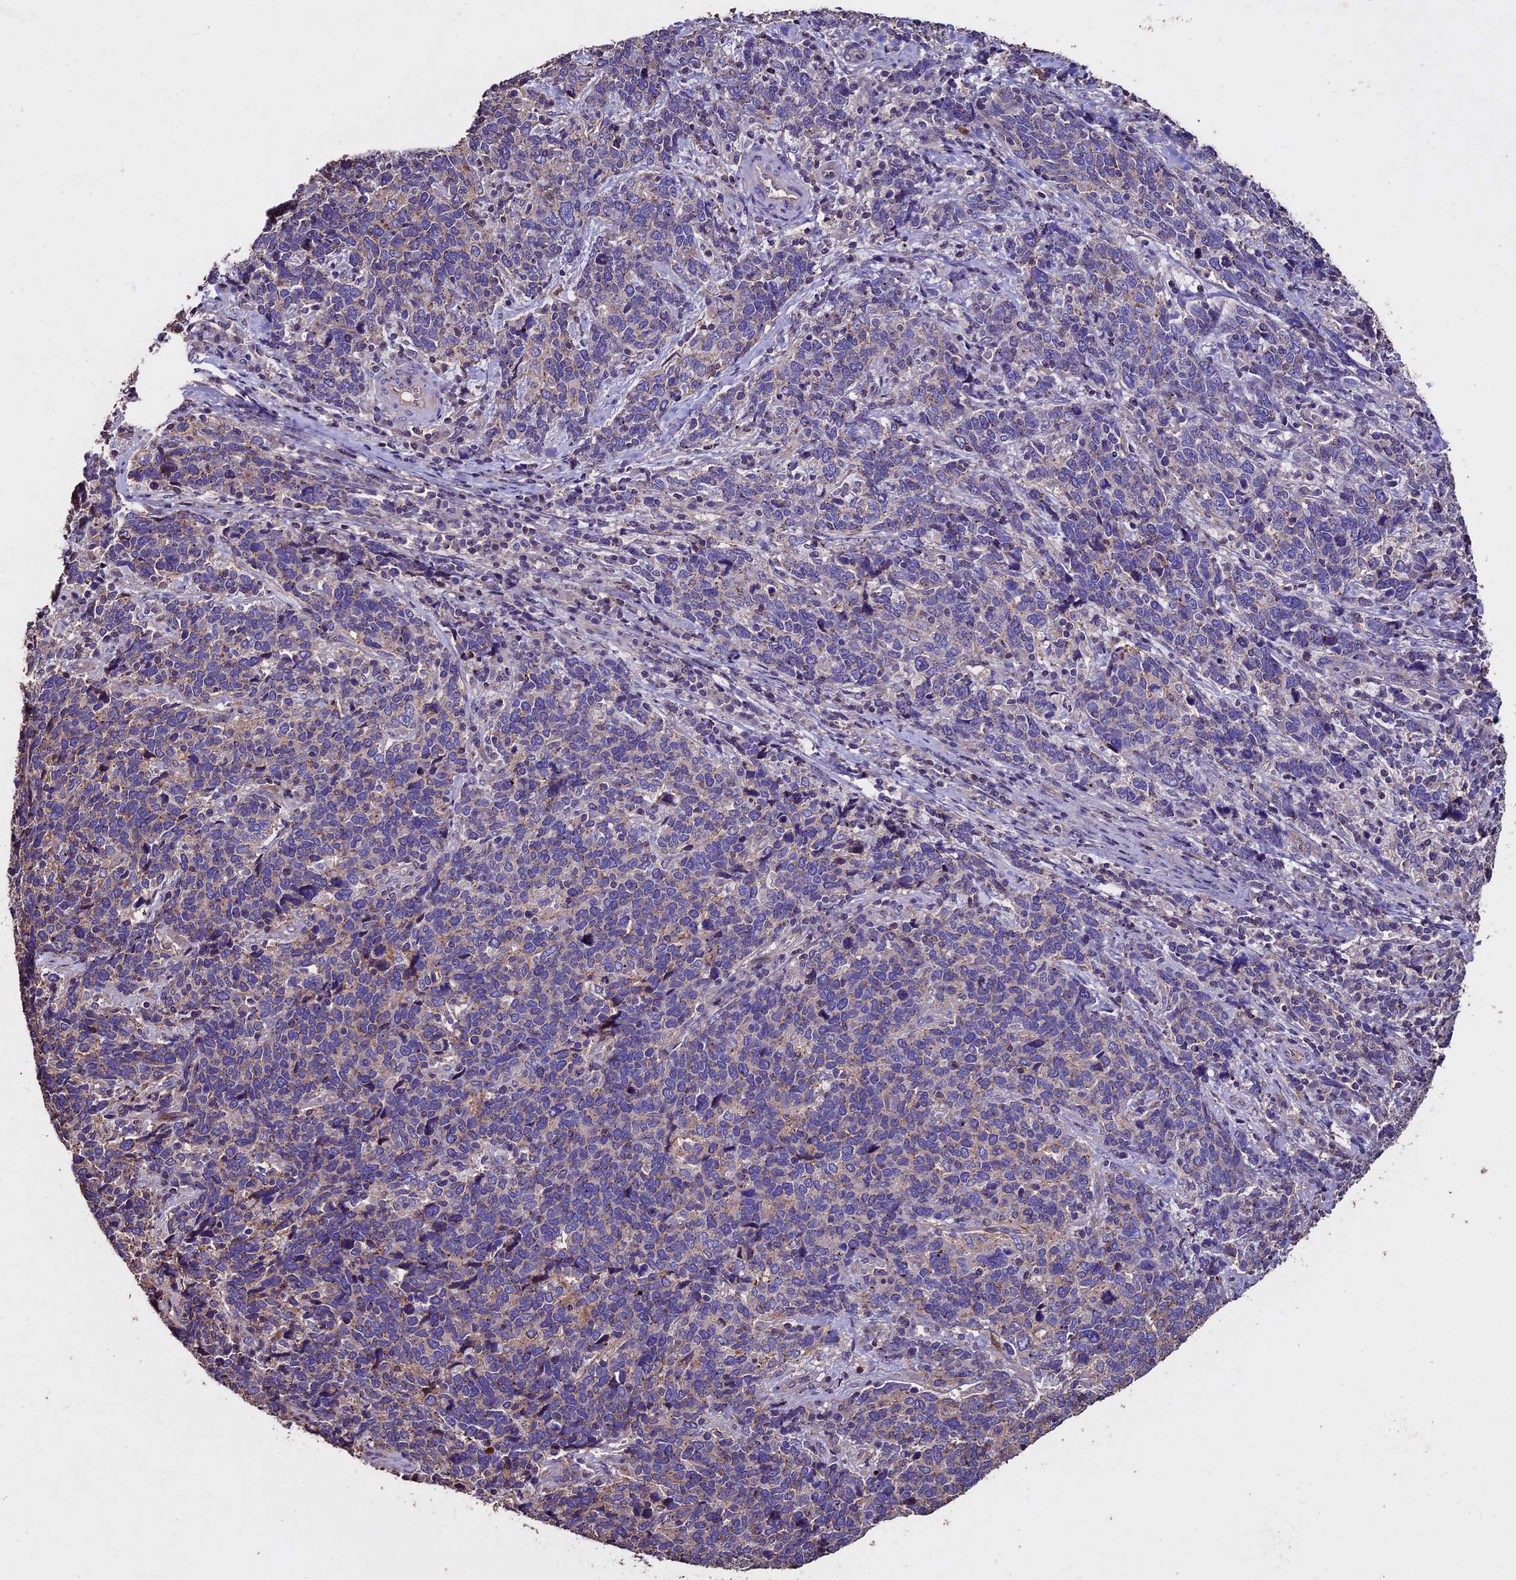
{"staining": {"intensity": "negative", "quantity": "none", "location": "none"}, "tissue": "cervical cancer", "cell_type": "Tumor cells", "image_type": "cancer", "snomed": [{"axis": "morphology", "description": "Squamous cell carcinoma, NOS"}, {"axis": "topography", "description": "Cervix"}], "caption": "A high-resolution photomicrograph shows immunohistochemistry (IHC) staining of cervical squamous cell carcinoma, which exhibits no significant expression in tumor cells.", "gene": "USB1", "patient": {"sex": "female", "age": 41}}